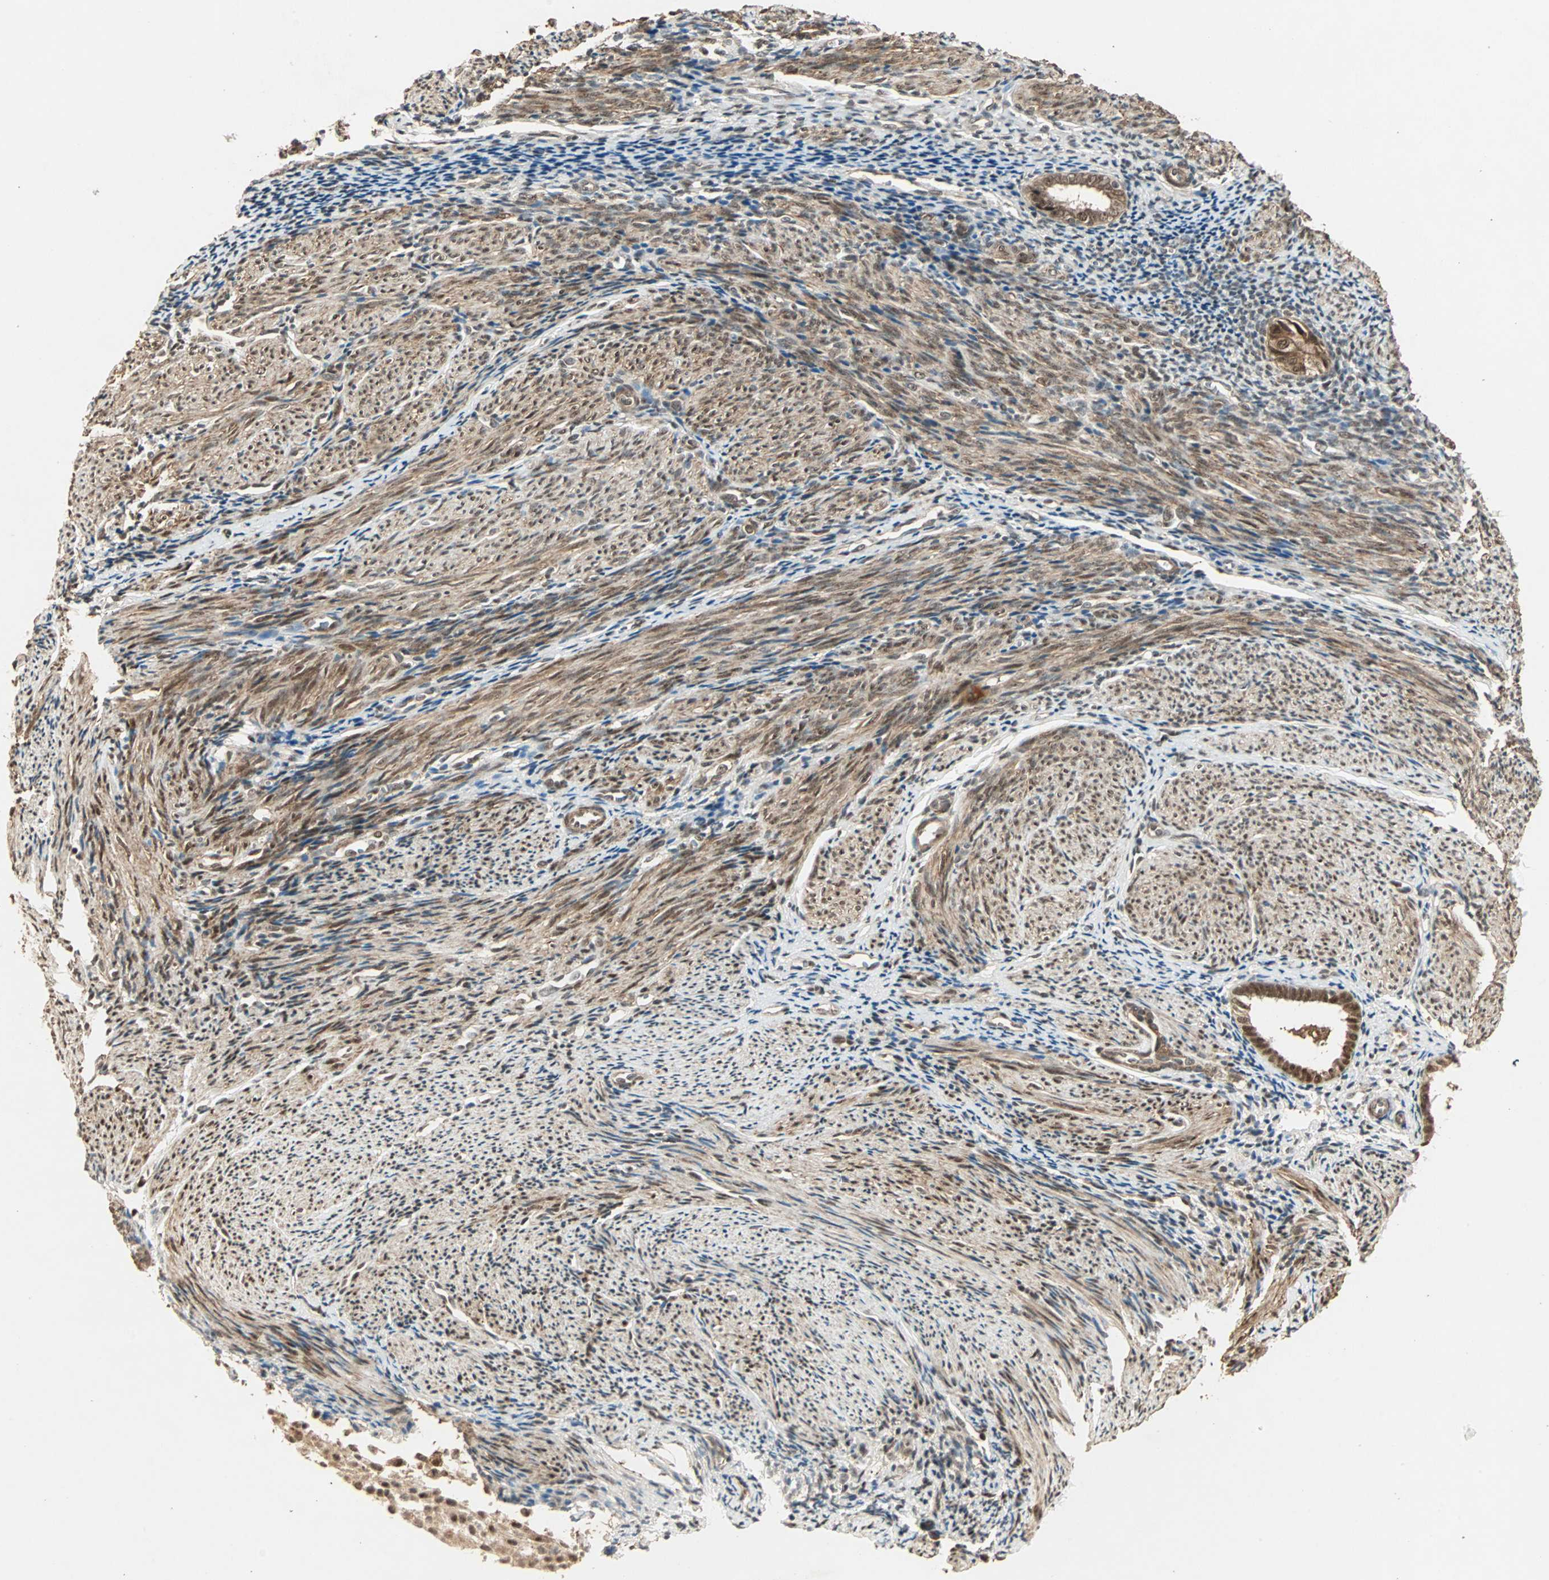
{"staining": {"intensity": "moderate", "quantity": "<25%", "location": "nuclear"}, "tissue": "endometrium", "cell_type": "Cells in endometrial stroma", "image_type": "normal", "snomed": [{"axis": "morphology", "description": "Normal tissue, NOS"}, {"axis": "topography", "description": "Smooth muscle"}, {"axis": "topography", "description": "Endometrium"}], "caption": "Immunohistochemical staining of benign endometrium demonstrates <25% levels of moderate nuclear protein expression in about <25% of cells in endometrial stroma. (brown staining indicates protein expression, while blue staining denotes nuclei).", "gene": "ZSCAN31", "patient": {"sex": "female", "age": 57}}